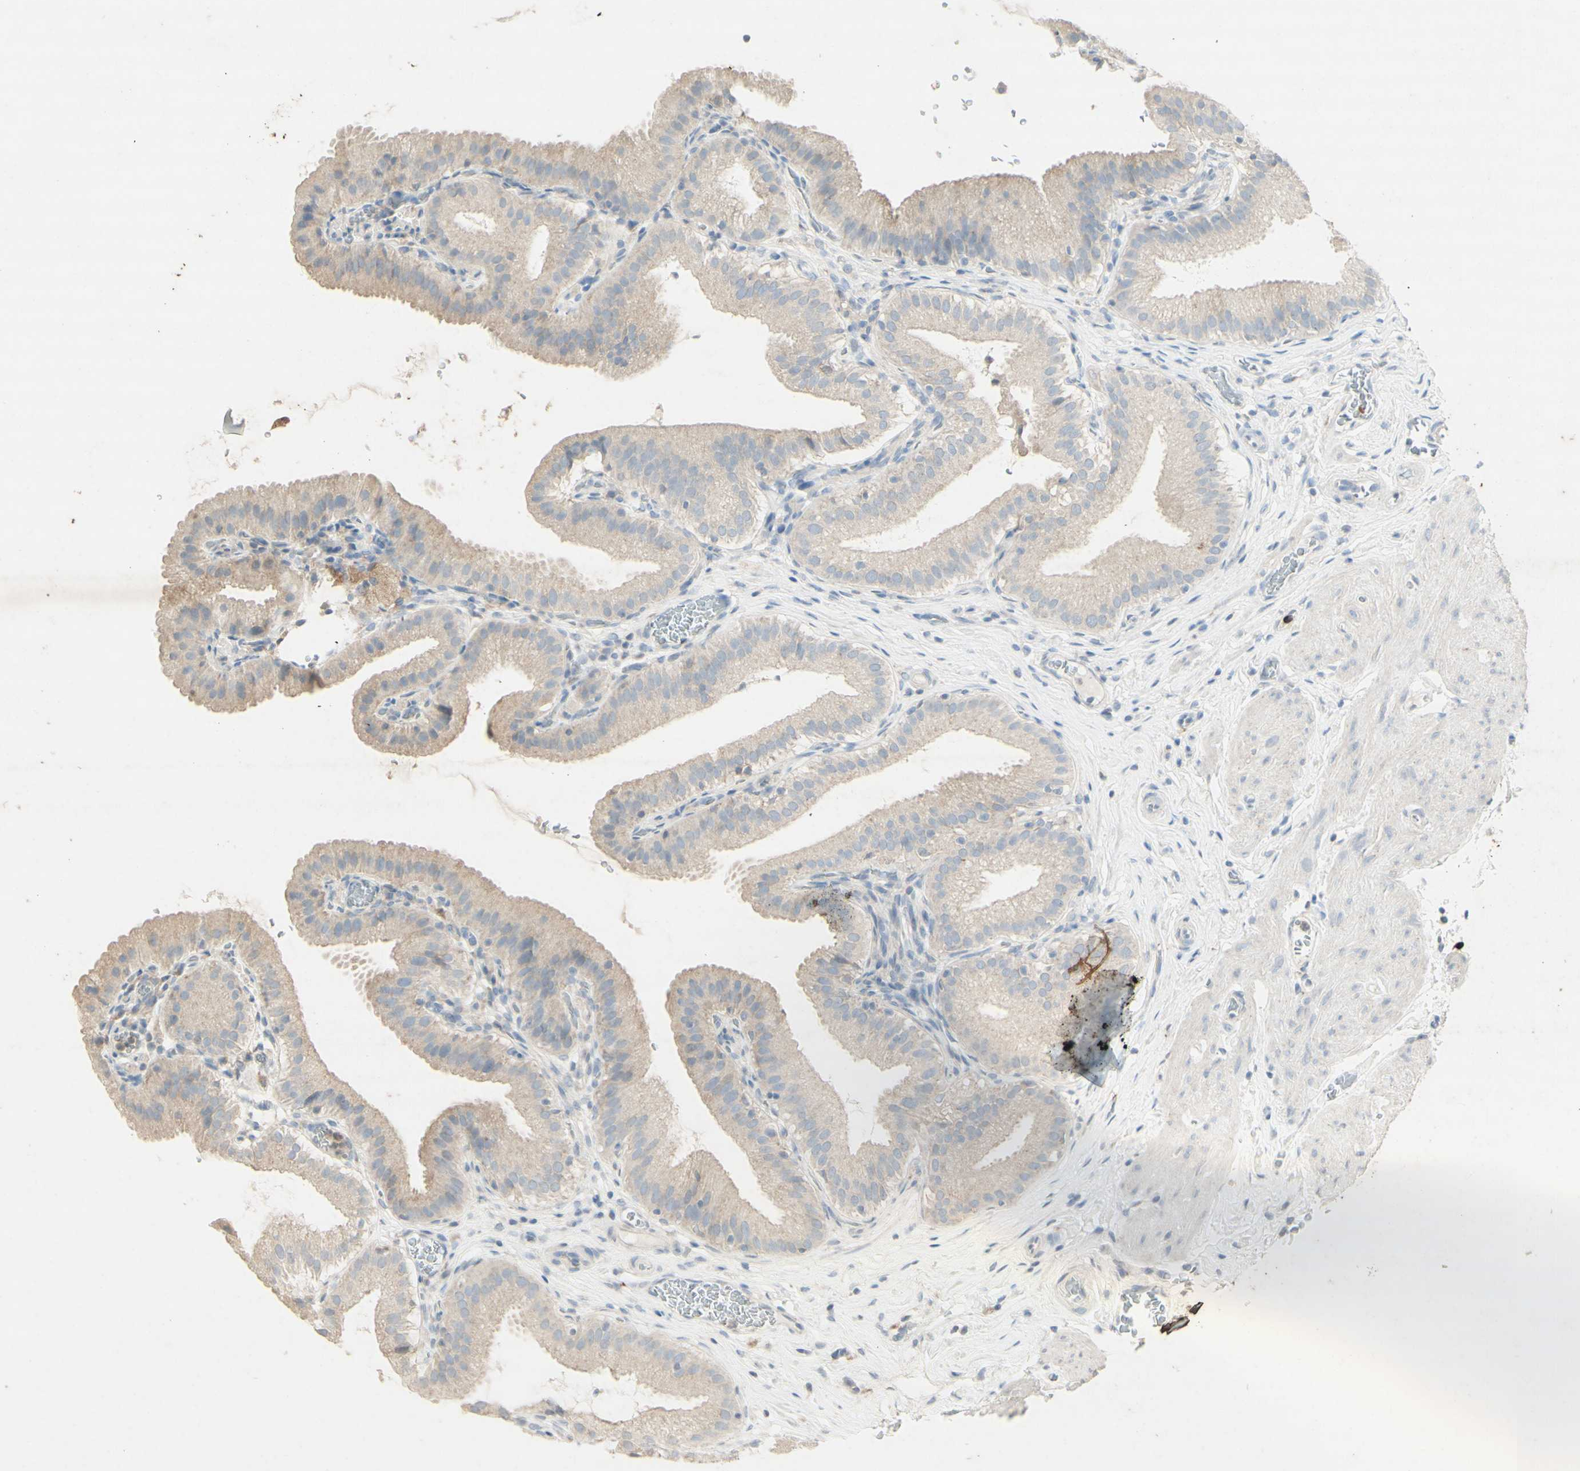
{"staining": {"intensity": "weak", "quantity": "<25%", "location": "cytoplasmic/membranous"}, "tissue": "gallbladder", "cell_type": "Glandular cells", "image_type": "normal", "snomed": [{"axis": "morphology", "description": "Normal tissue, NOS"}, {"axis": "topography", "description": "Gallbladder"}], "caption": "Glandular cells are negative for brown protein staining in unremarkable gallbladder. (DAB immunohistochemistry with hematoxylin counter stain).", "gene": "ATP6V1B1", "patient": {"sex": "male", "age": 54}}